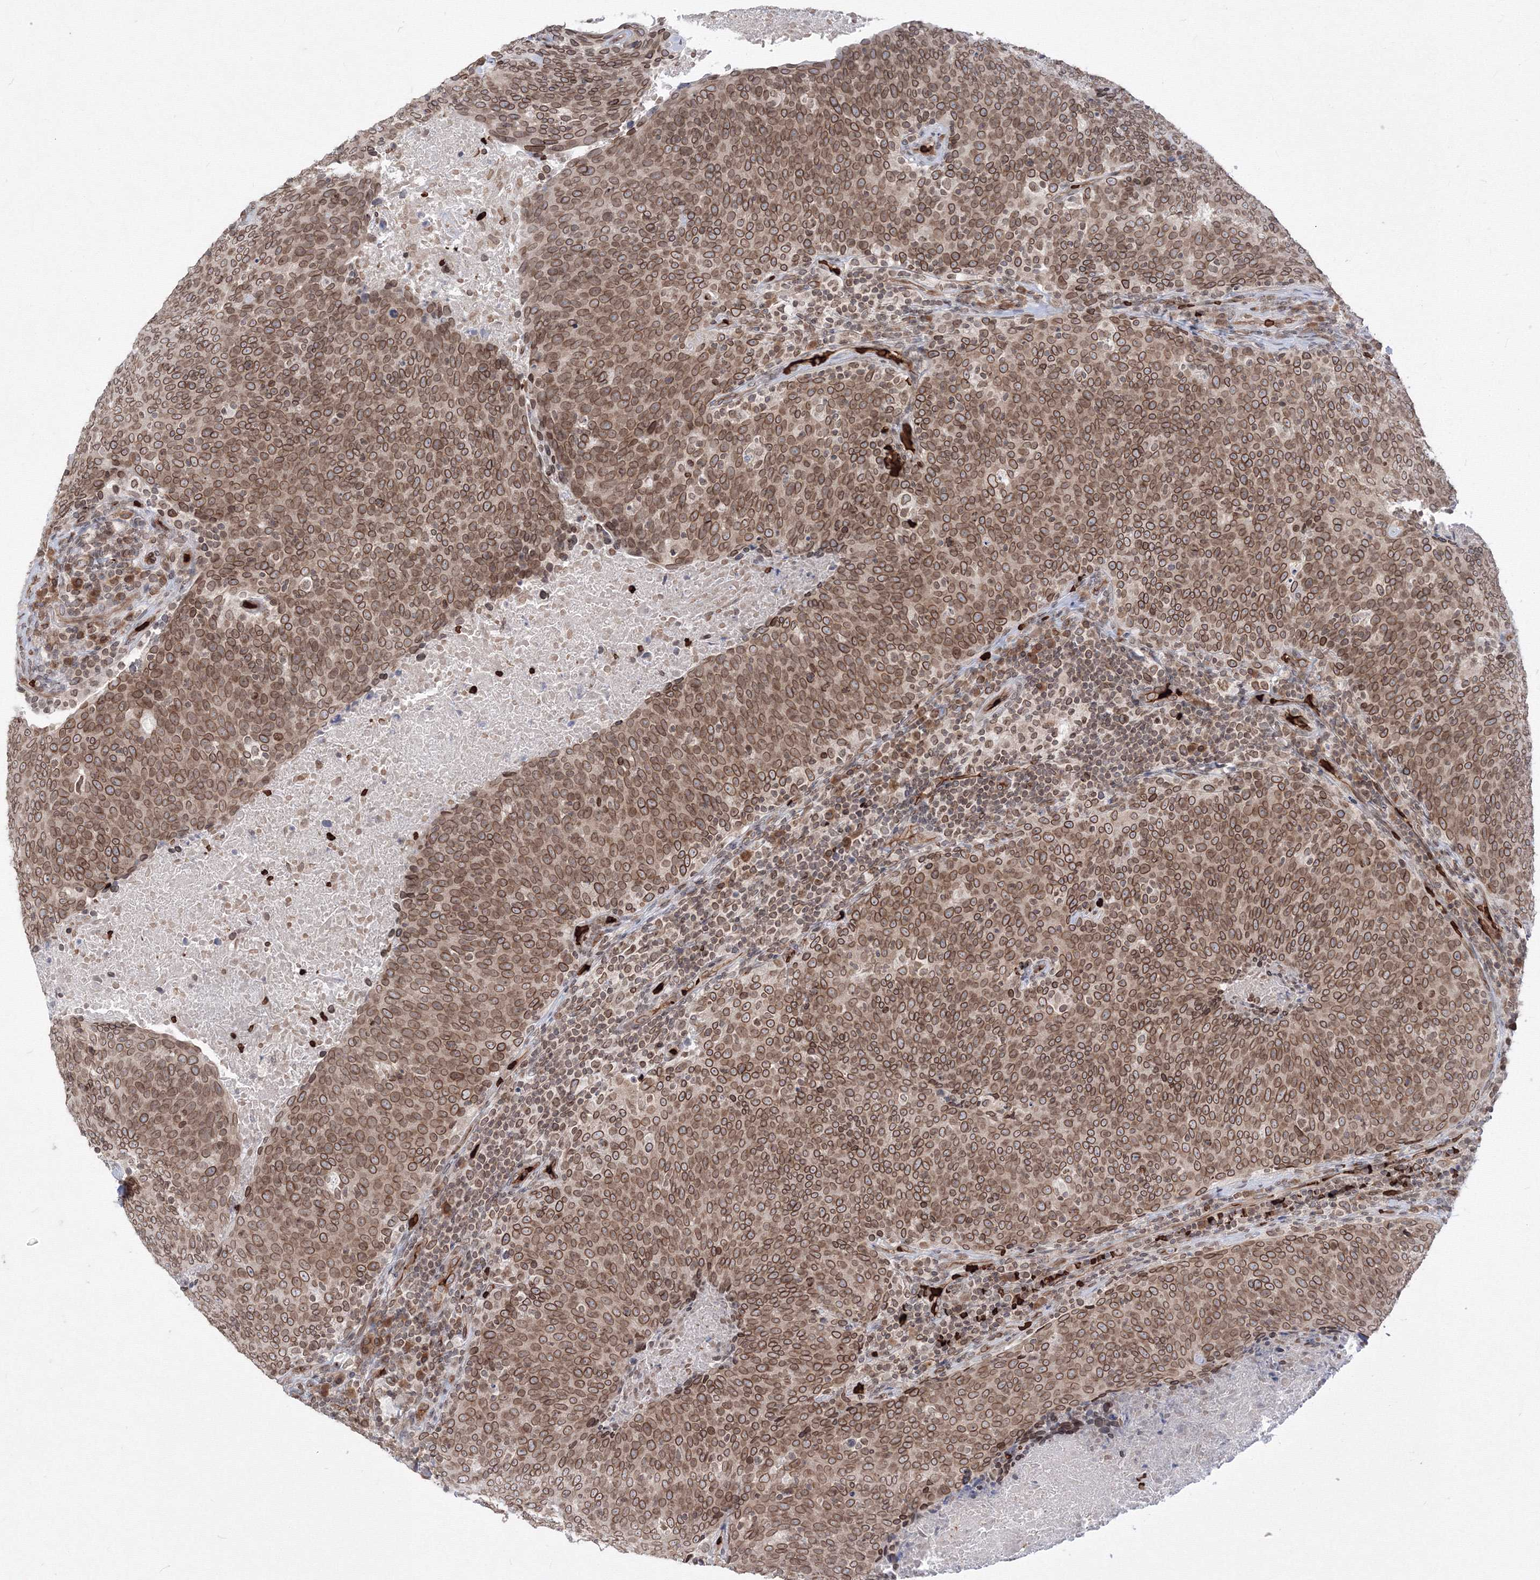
{"staining": {"intensity": "moderate", "quantity": ">75%", "location": "cytoplasmic/membranous,nuclear"}, "tissue": "head and neck cancer", "cell_type": "Tumor cells", "image_type": "cancer", "snomed": [{"axis": "morphology", "description": "Squamous cell carcinoma, NOS"}, {"axis": "morphology", "description": "Squamous cell carcinoma, metastatic, NOS"}, {"axis": "topography", "description": "Lymph node"}, {"axis": "topography", "description": "Head-Neck"}], "caption": "Head and neck cancer stained for a protein (brown) displays moderate cytoplasmic/membranous and nuclear positive expression in approximately >75% of tumor cells.", "gene": "DNAJB2", "patient": {"sex": "male", "age": 62}}